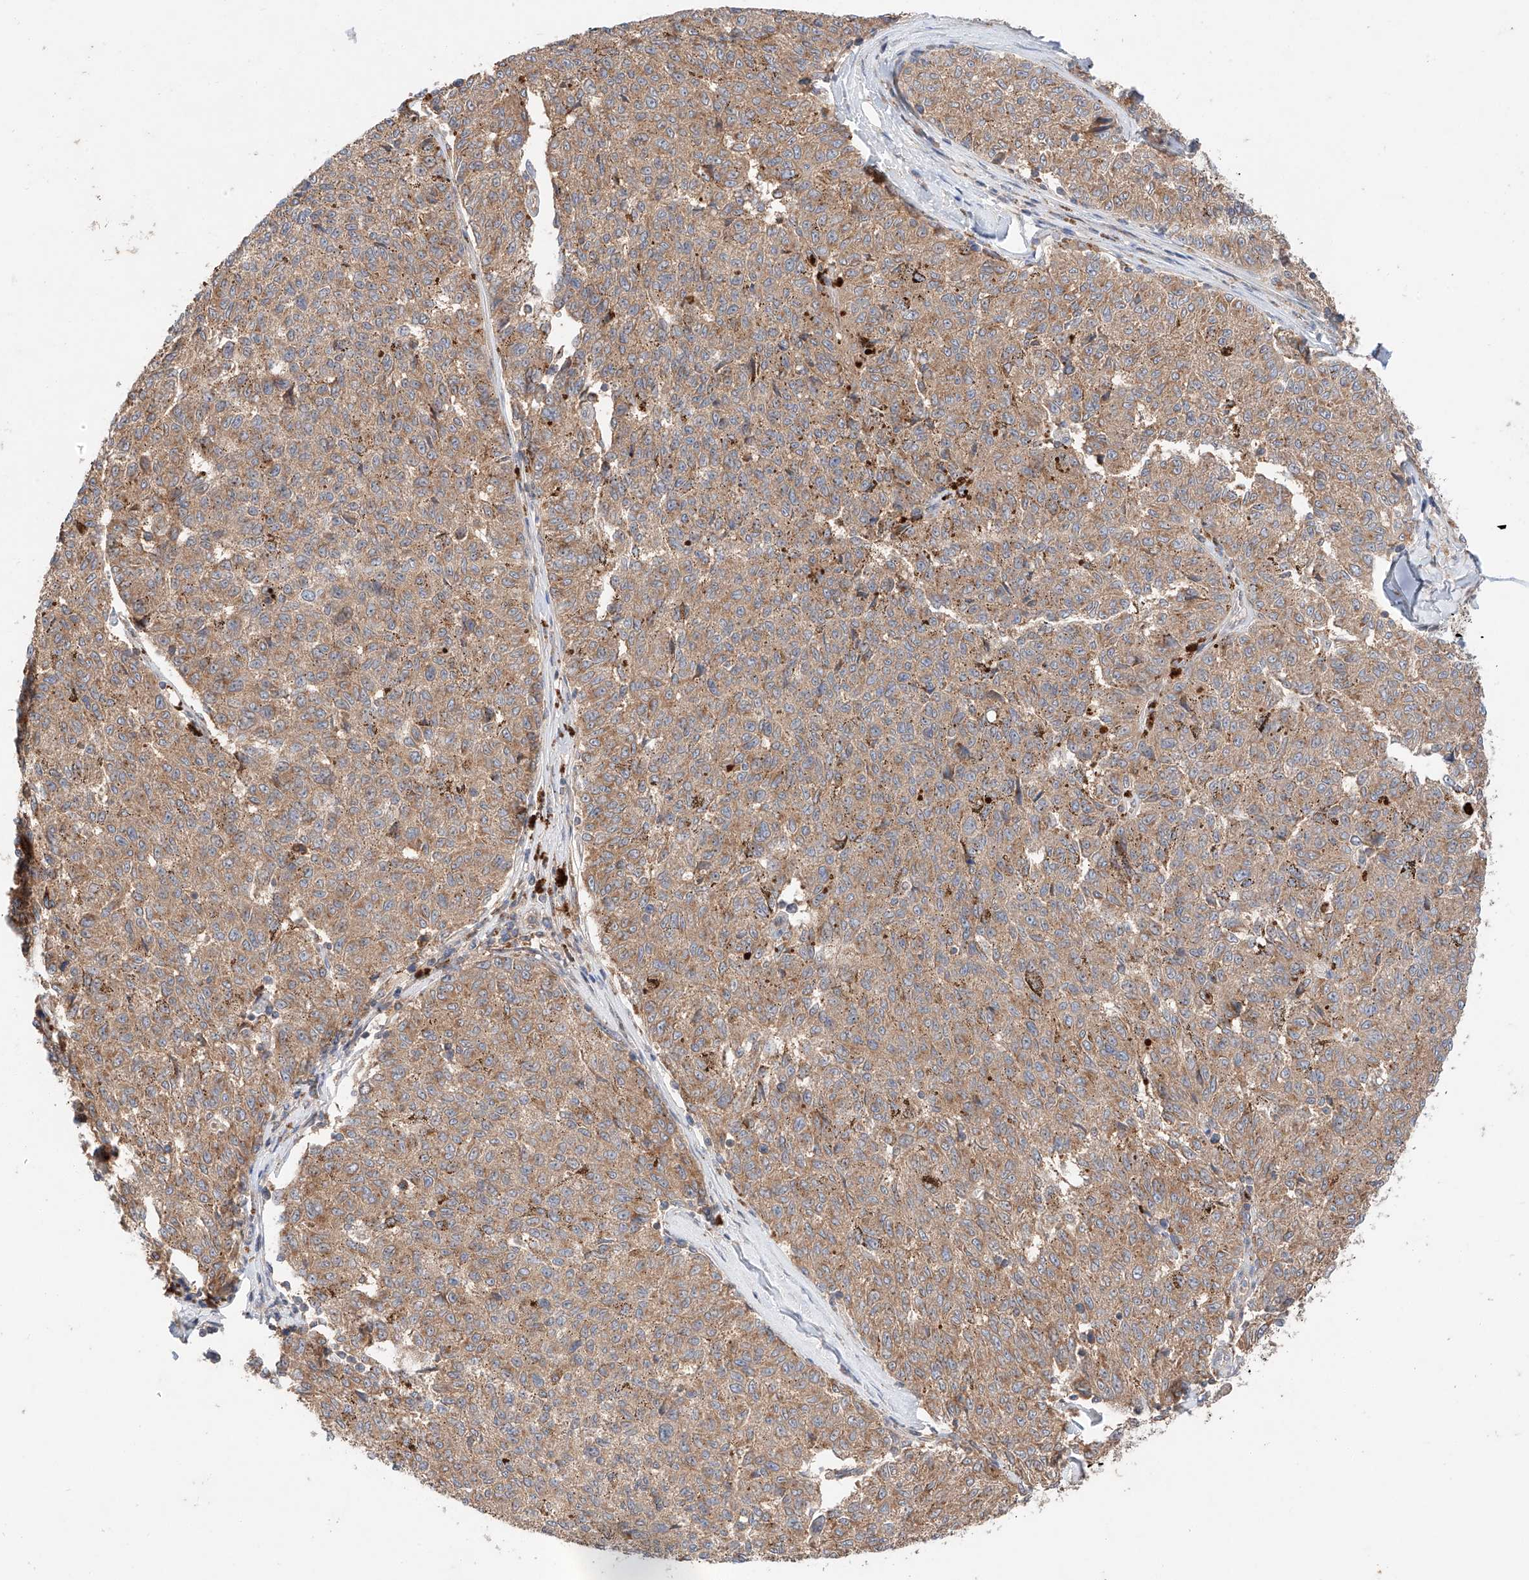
{"staining": {"intensity": "moderate", "quantity": ">75%", "location": "cytoplasmic/membranous"}, "tissue": "melanoma", "cell_type": "Tumor cells", "image_type": "cancer", "snomed": [{"axis": "morphology", "description": "Malignant melanoma, NOS"}, {"axis": "topography", "description": "Skin"}], "caption": "An image of melanoma stained for a protein displays moderate cytoplasmic/membranous brown staining in tumor cells.", "gene": "XPNPEP1", "patient": {"sex": "female", "age": 72}}